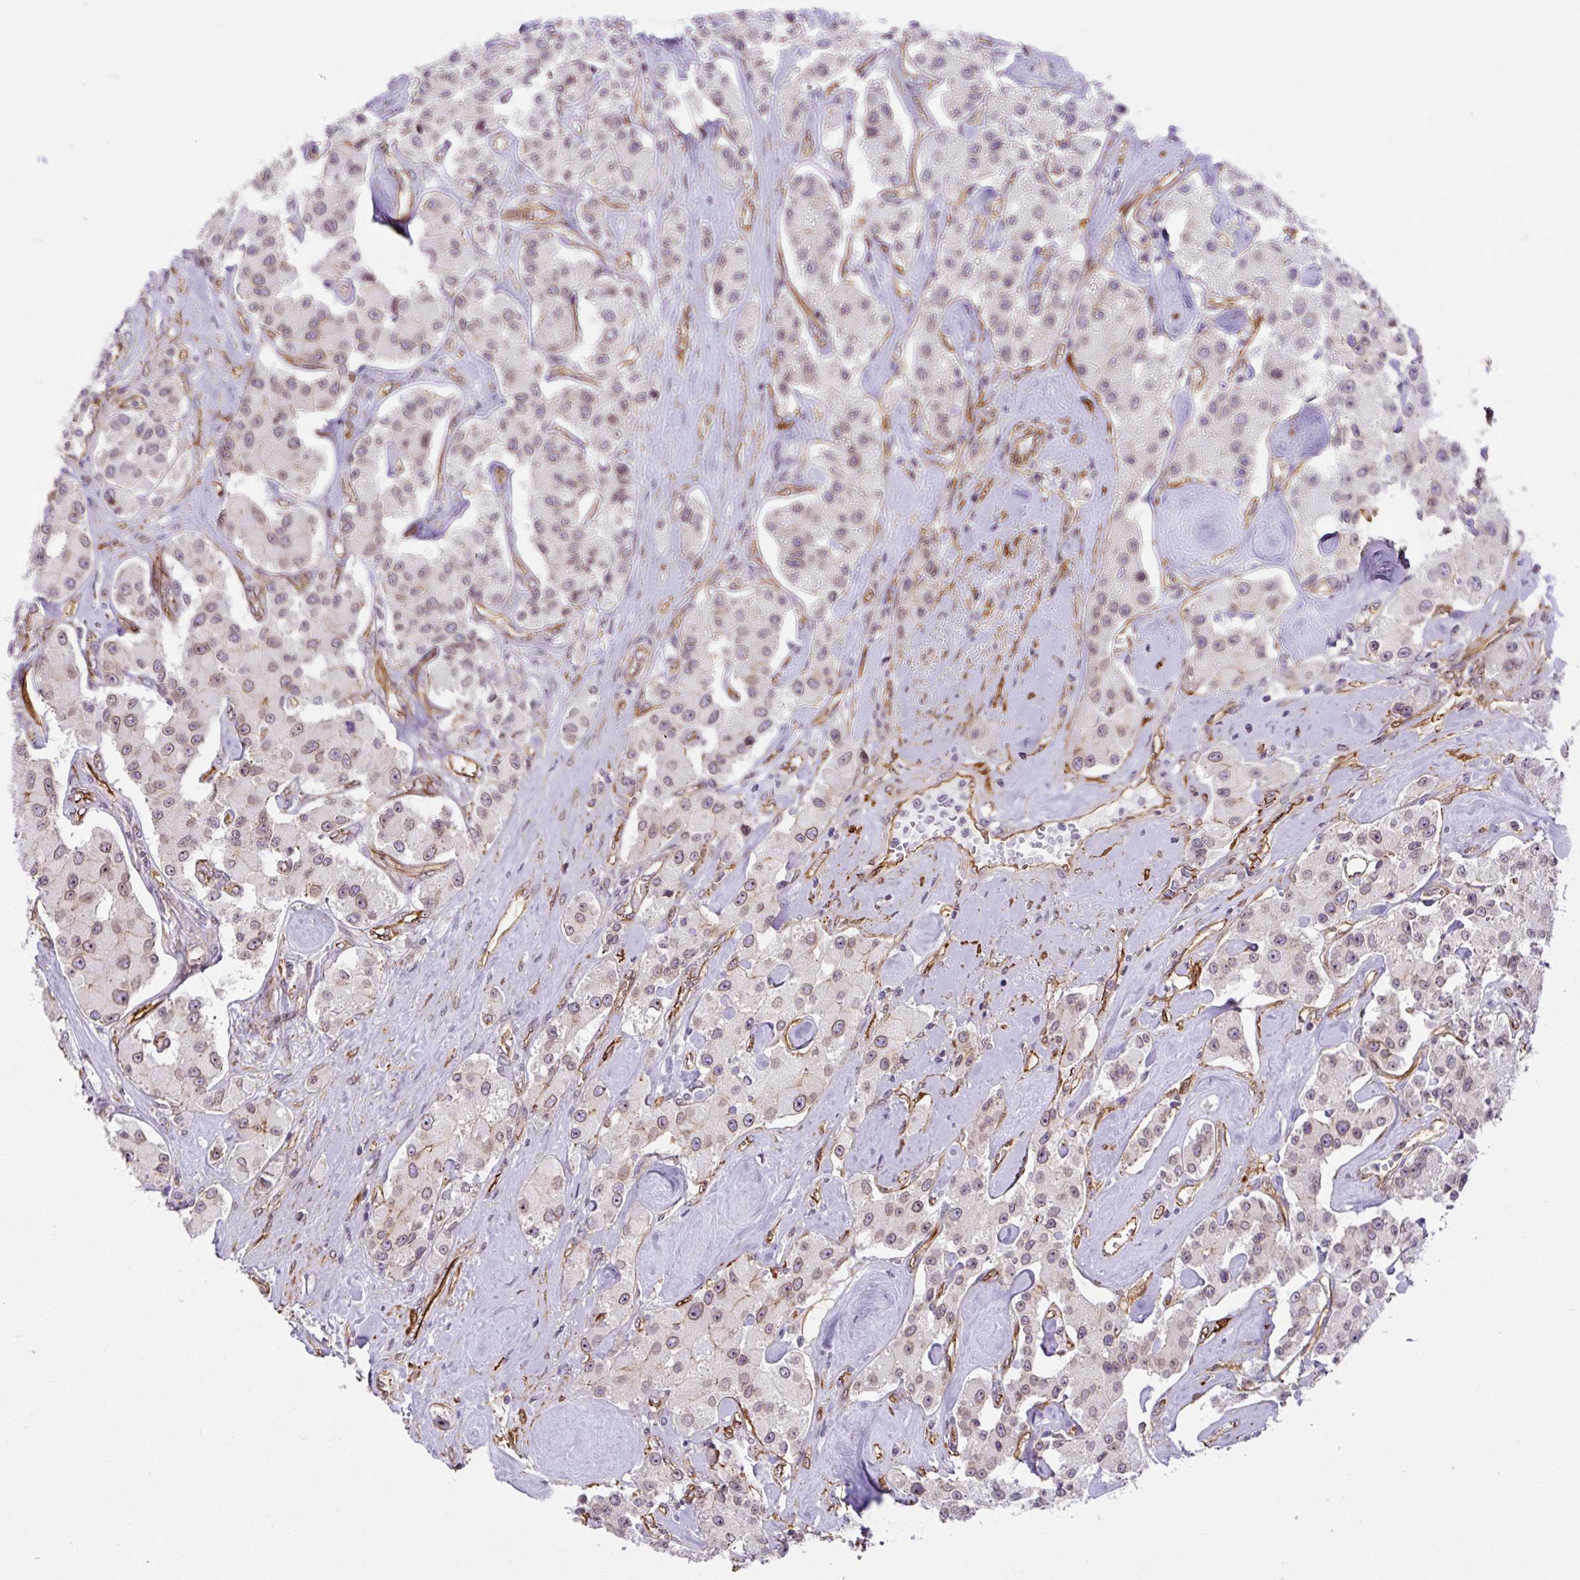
{"staining": {"intensity": "weak", "quantity": ">75%", "location": "cytoplasmic/membranous"}, "tissue": "carcinoid", "cell_type": "Tumor cells", "image_type": "cancer", "snomed": [{"axis": "morphology", "description": "Carcinoid, malignant, NOS"}, {"axis": "topography", "description": "Pancreas"}], "caption": "Human malignant carcinoid stained with a protein marker shows weak staining in tumor cells.", "gene": "MYO5C", "patient": {"sex": "male", "age": 41}}